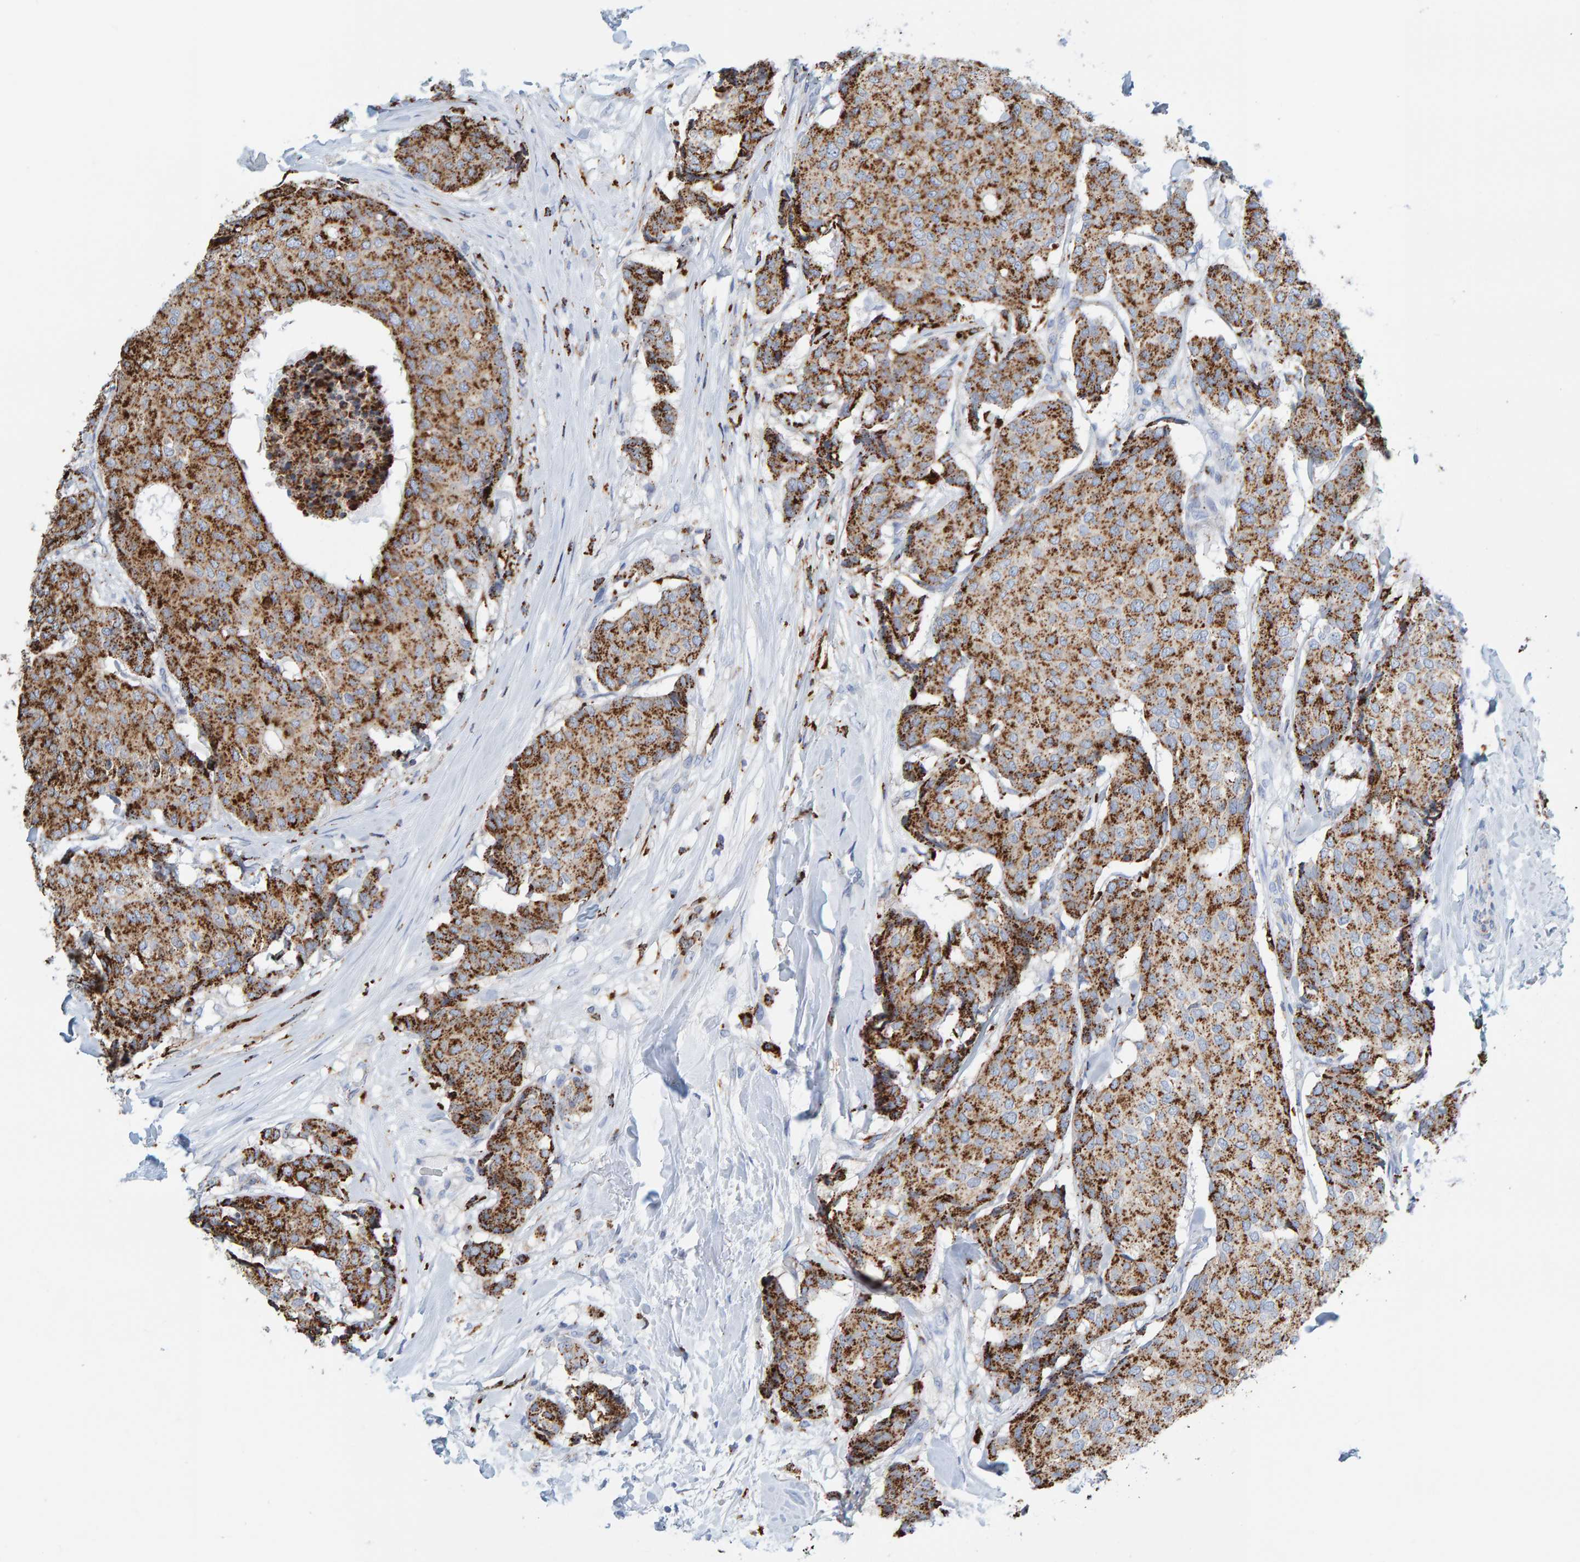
{"staining": {"intensity": "moderate", "quantity": ">75%", "location": "cytoplasmic/membranous"}, "tissue": "breast cancer", "cell_type": "Tumor cells", "image_type": "cancer", "snomed": [{"axis": "morphology", "description": "Duct carcinoma"}, {"axis": "topography", "description": "Breast"}], "caption": "Breast cancer was stained to show a protein in brown. There is medium levels of moderate cytoplasmic/membranous expression in about >75% of tumor cells.", "gene": "BIN3", "patient": {"sex": "female", "age": 75}}